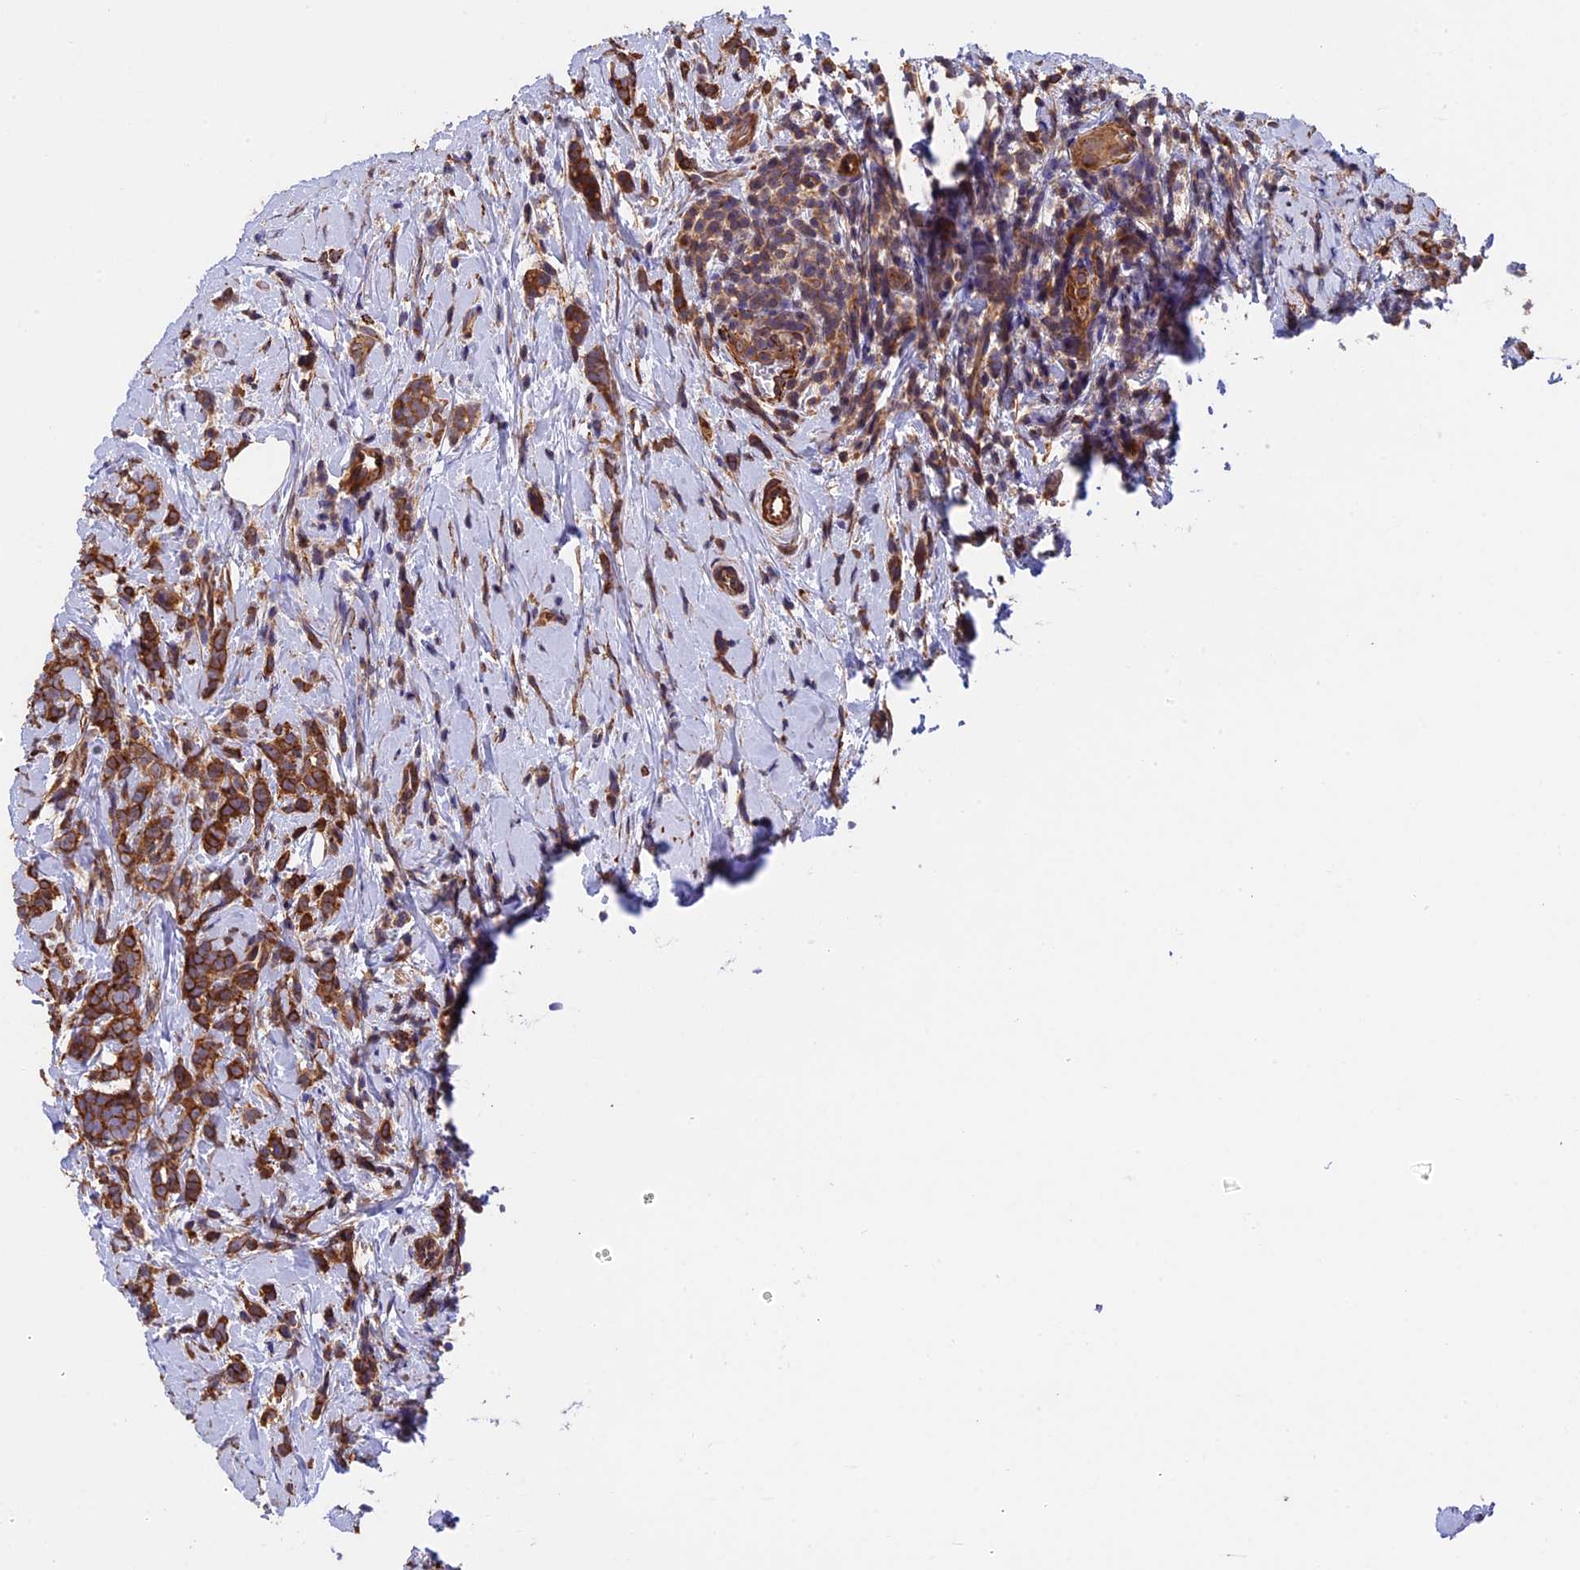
{"staining": {"intensity": "strong", "quantity": ">75%", "location": "cytoplasmic/membranous"}, "tissue": "breast cancer", "cell_type": "Tumor cells", "image_type": "cancer", "snomed": [{"axis": "morphology", "description": "Lobular carcinoma"}, {"axis": "topography", "description": "Breast"}], "caption": "About >75% of tumor cells in human breast lobular carcinoma reveal strong cytoplasmic/membranous protein positivity as visualized by brown immunohistochemical staining.", "gene": "SLC9A5", "patient": {"sex": "female", "age": 58}}